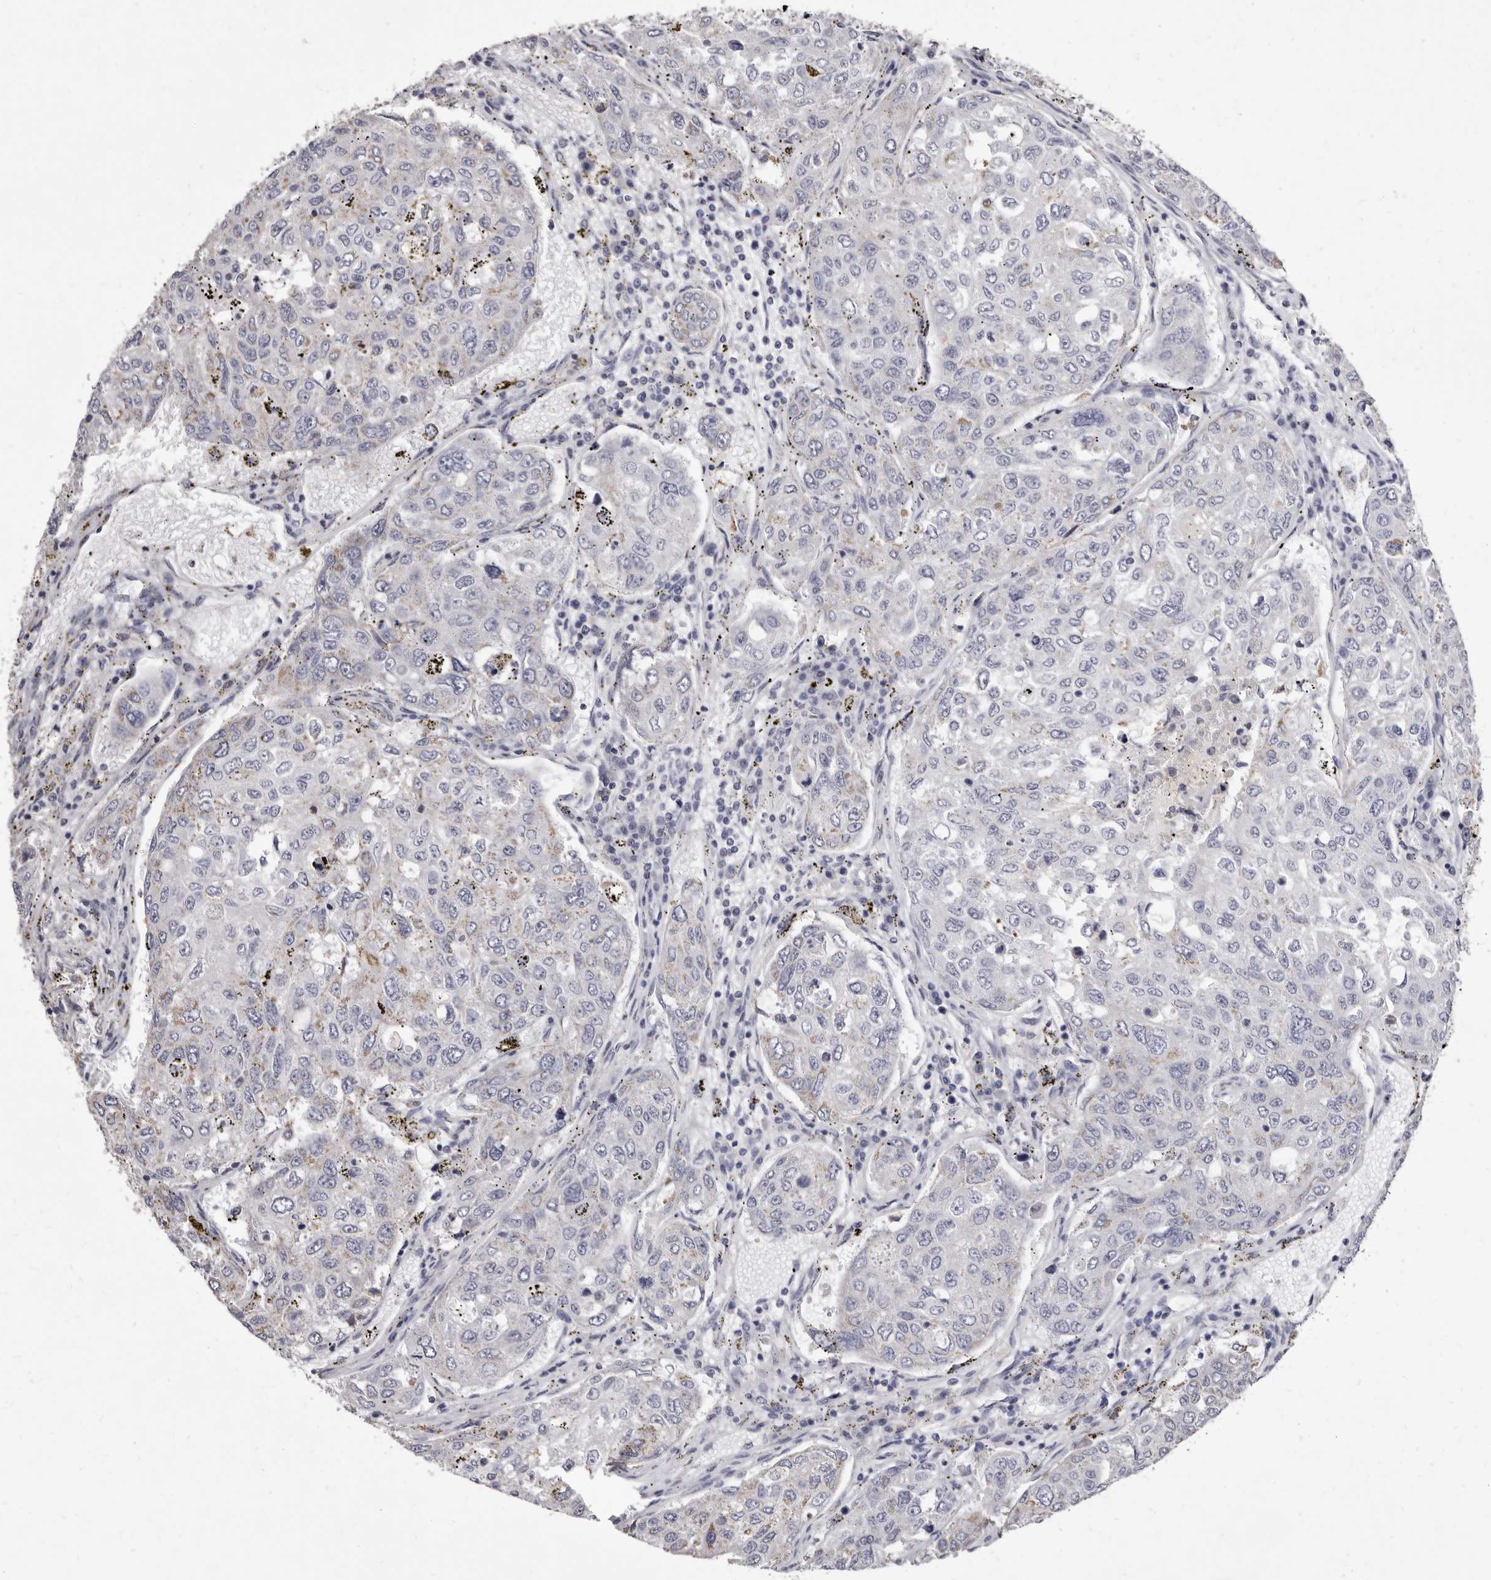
{"staining": {"intensity": "negative", "quantity": "none", "location": "none"}, "tissue": "urothelial cancer", "cell_type": "Tumor cells", "image_type": "cancer", "snomed": [{"axis": "morphology", "description": "Urothelial carcinoma, High grade"}, {"axis": "topography", "description": "Lymph node"}, {"axis": "topography", "description": "Urinary bladder"}], "caption": "A micrograph of urothelial cancer stained for a protein demonstrates no brown staining in tumor cells. (Immunohistochemistry, brightfield microscopy, high magnification).", "gene": "CYP2E1", "patient": {"sex": "male", "age": 51}}